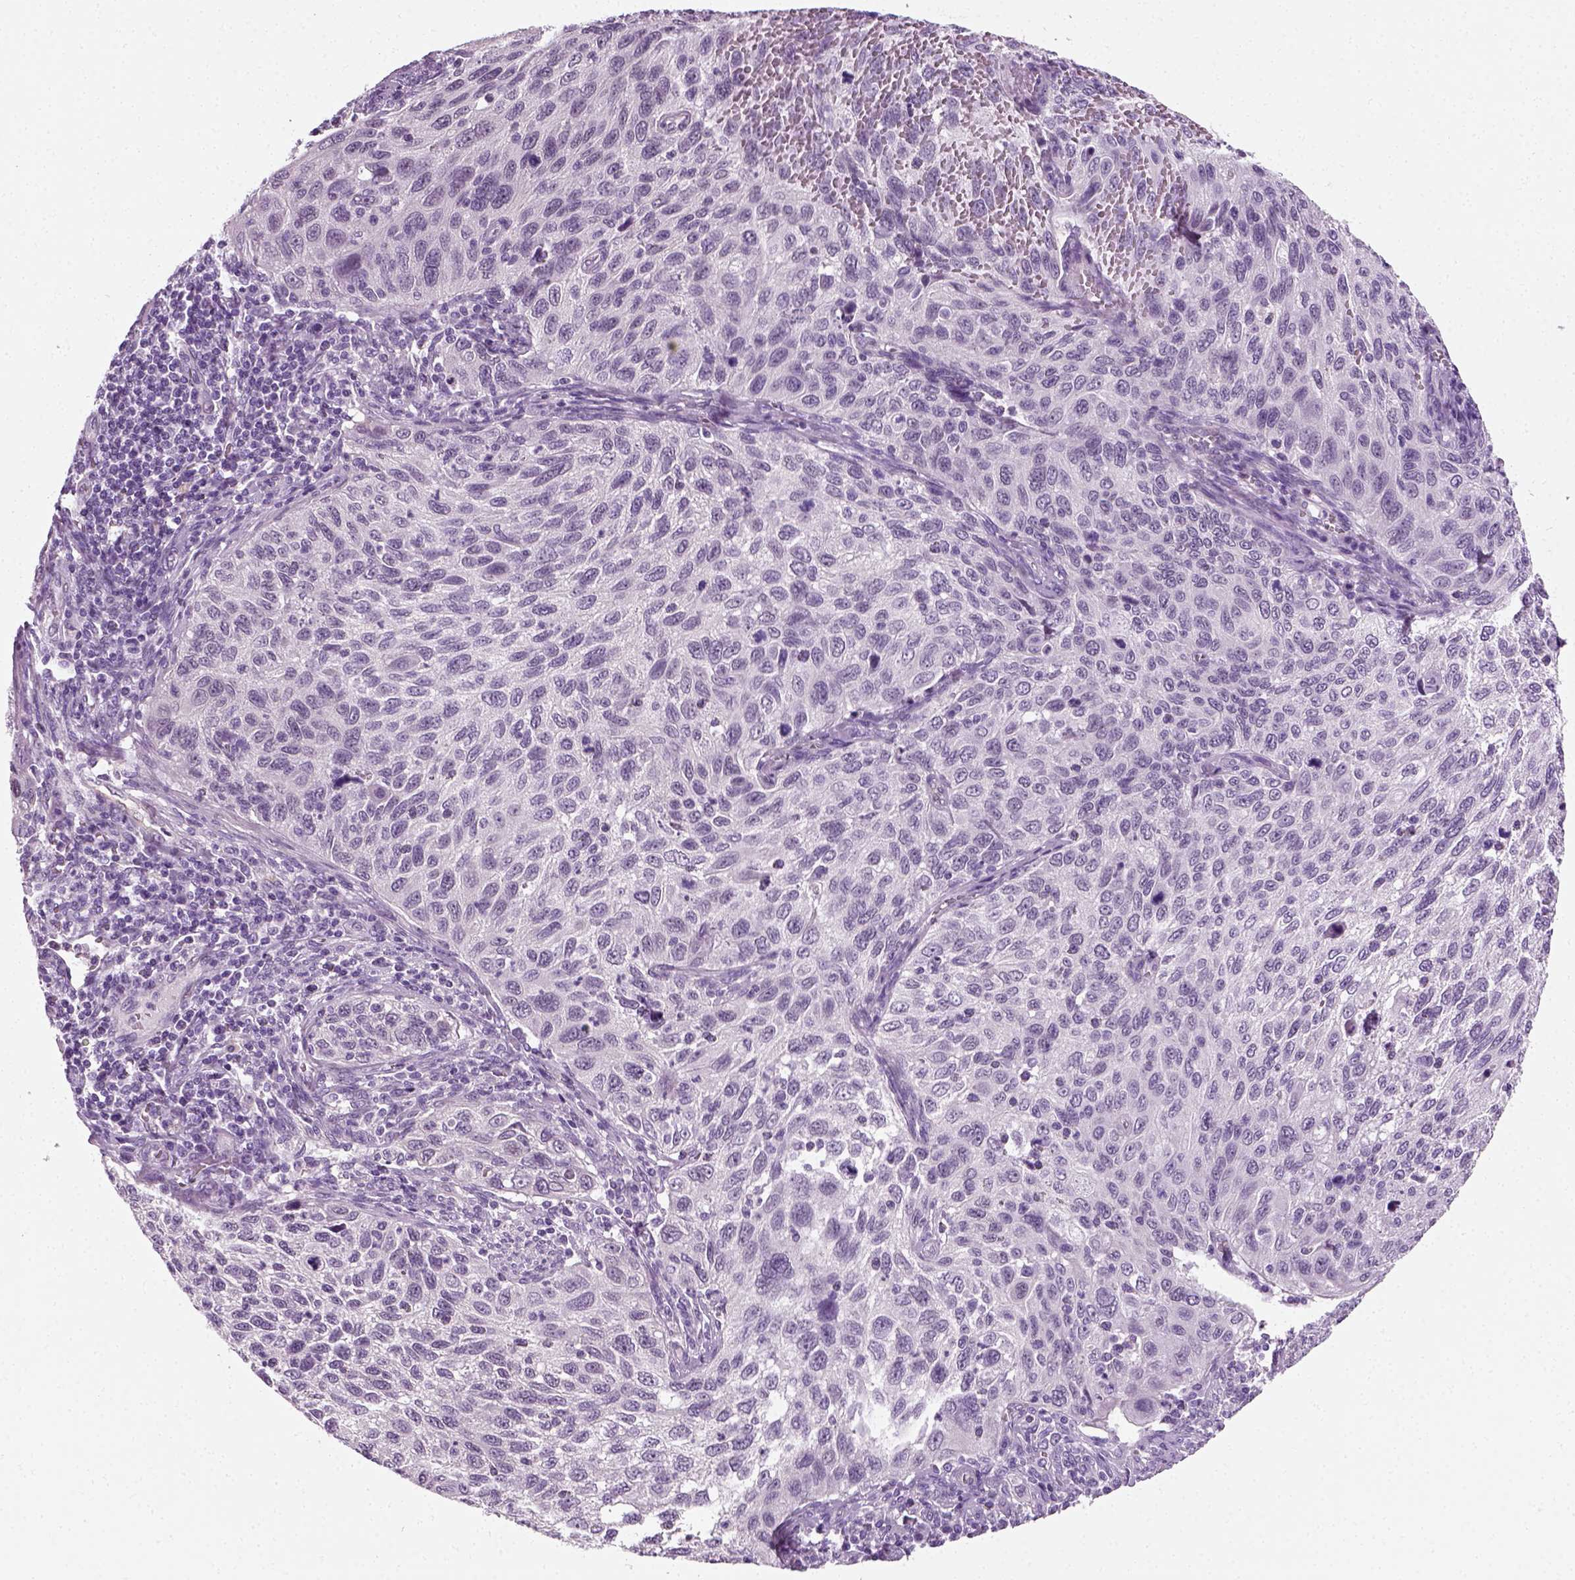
{"staining": {"intensity": "negative", "quantity": "none", "location": "none"}, "tissue": "cervical cancer", "cell_type": "Tumor cells", "image_type": "cancer", "snomed": [{"axis": "morphology", "description": "Squamous cell carcinoma, NOS"}, {"axis": "topography", "description": "Cervix"}], "caption": "The image reveals no staining of tumor cells in cervical squamous cell carcinoma.", "gene": "SPATA31E1", "patient": {"sex": "female", "age": 70}}